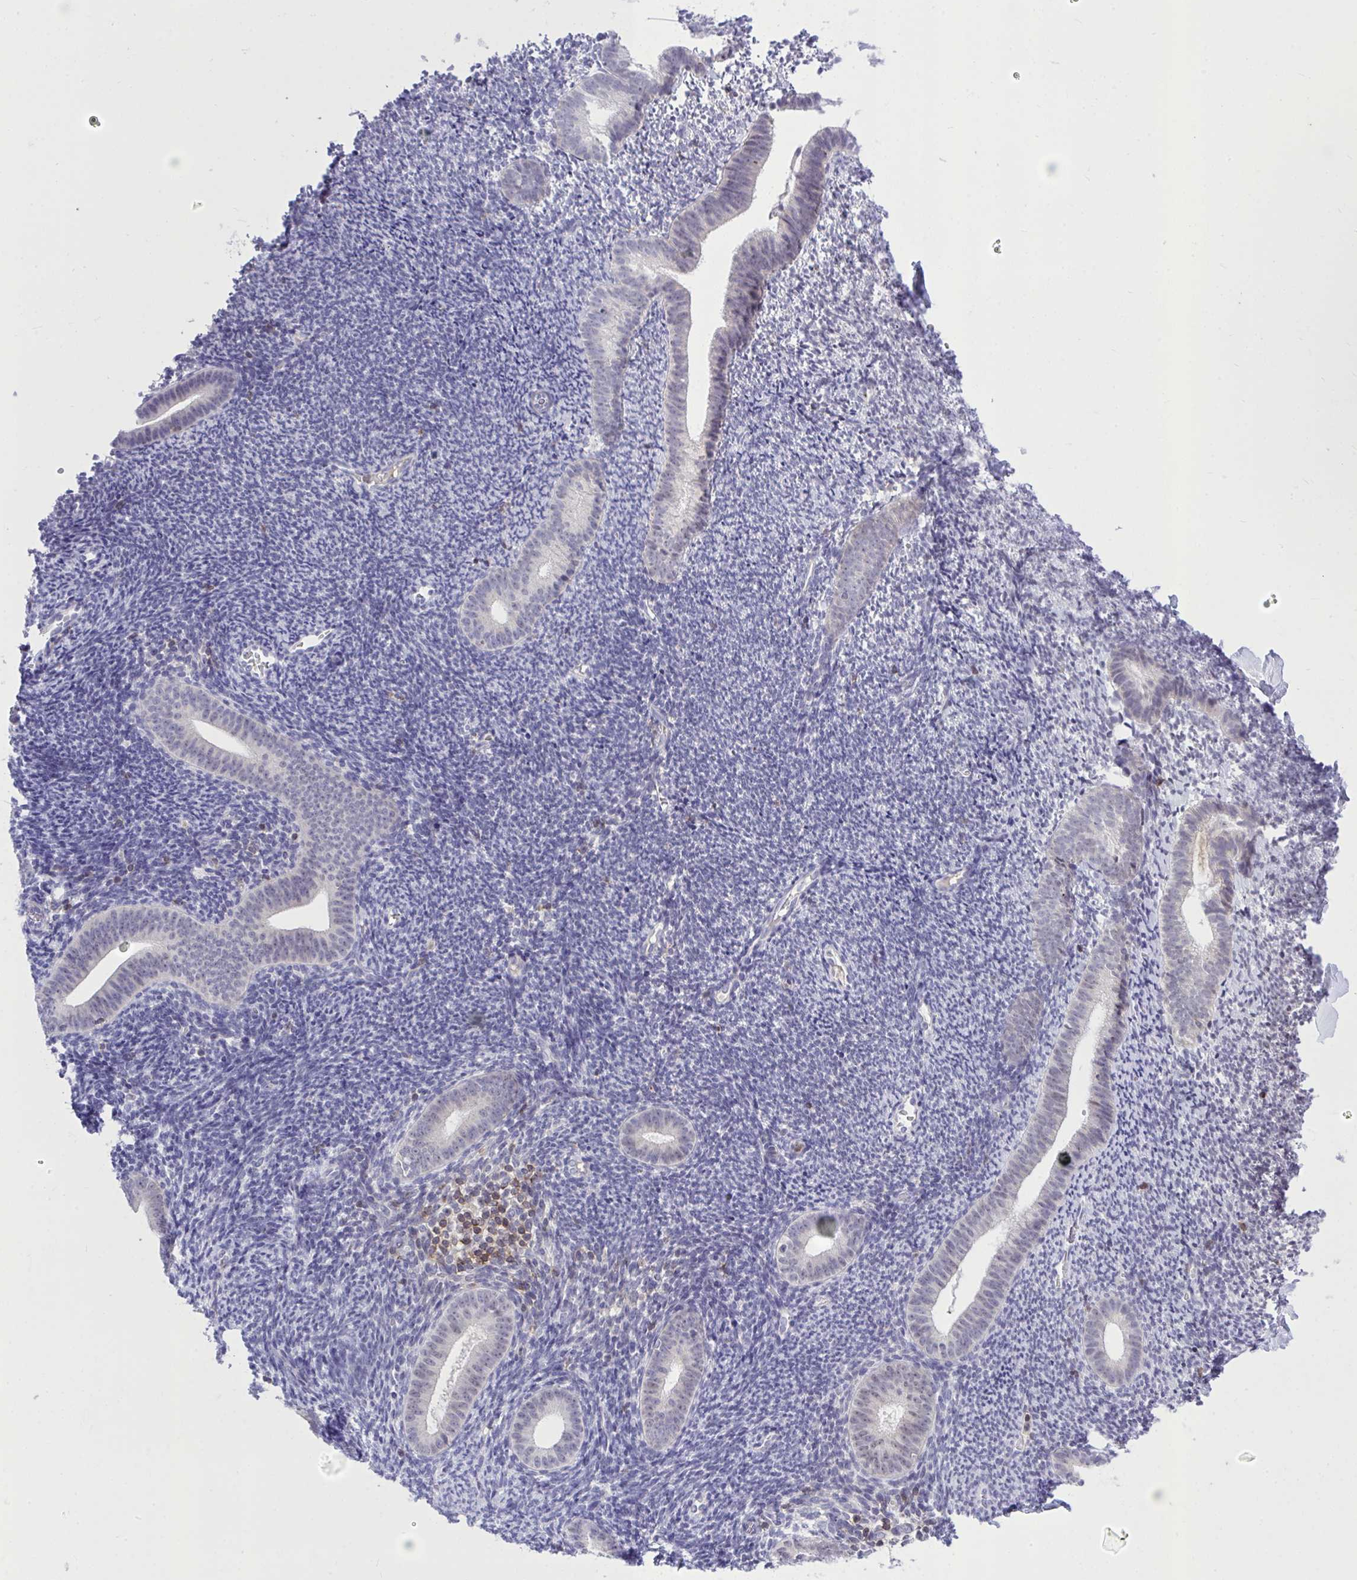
{"staining": {"intensity": "negative", "quantity": "none", "location": "none"}, "tissue": "endometrium", "cell_type": "Cells in endometrial stroma", "image_type": "normal", "snomed": [{"axis": "morphology", "description": "Normal tissue, NOS"}, {"axis": "topography", "description": "Endometrium"}], "caption": "Immunohistochemistry image of unremarkable endometrium: human endometrium stained with DAB (3,3'-diaminobenzidine) displays no significant protein staining in cells in endometrial stroma.", "gene": "CXCL8", "patient": {"sex": "female", "age": 39}}